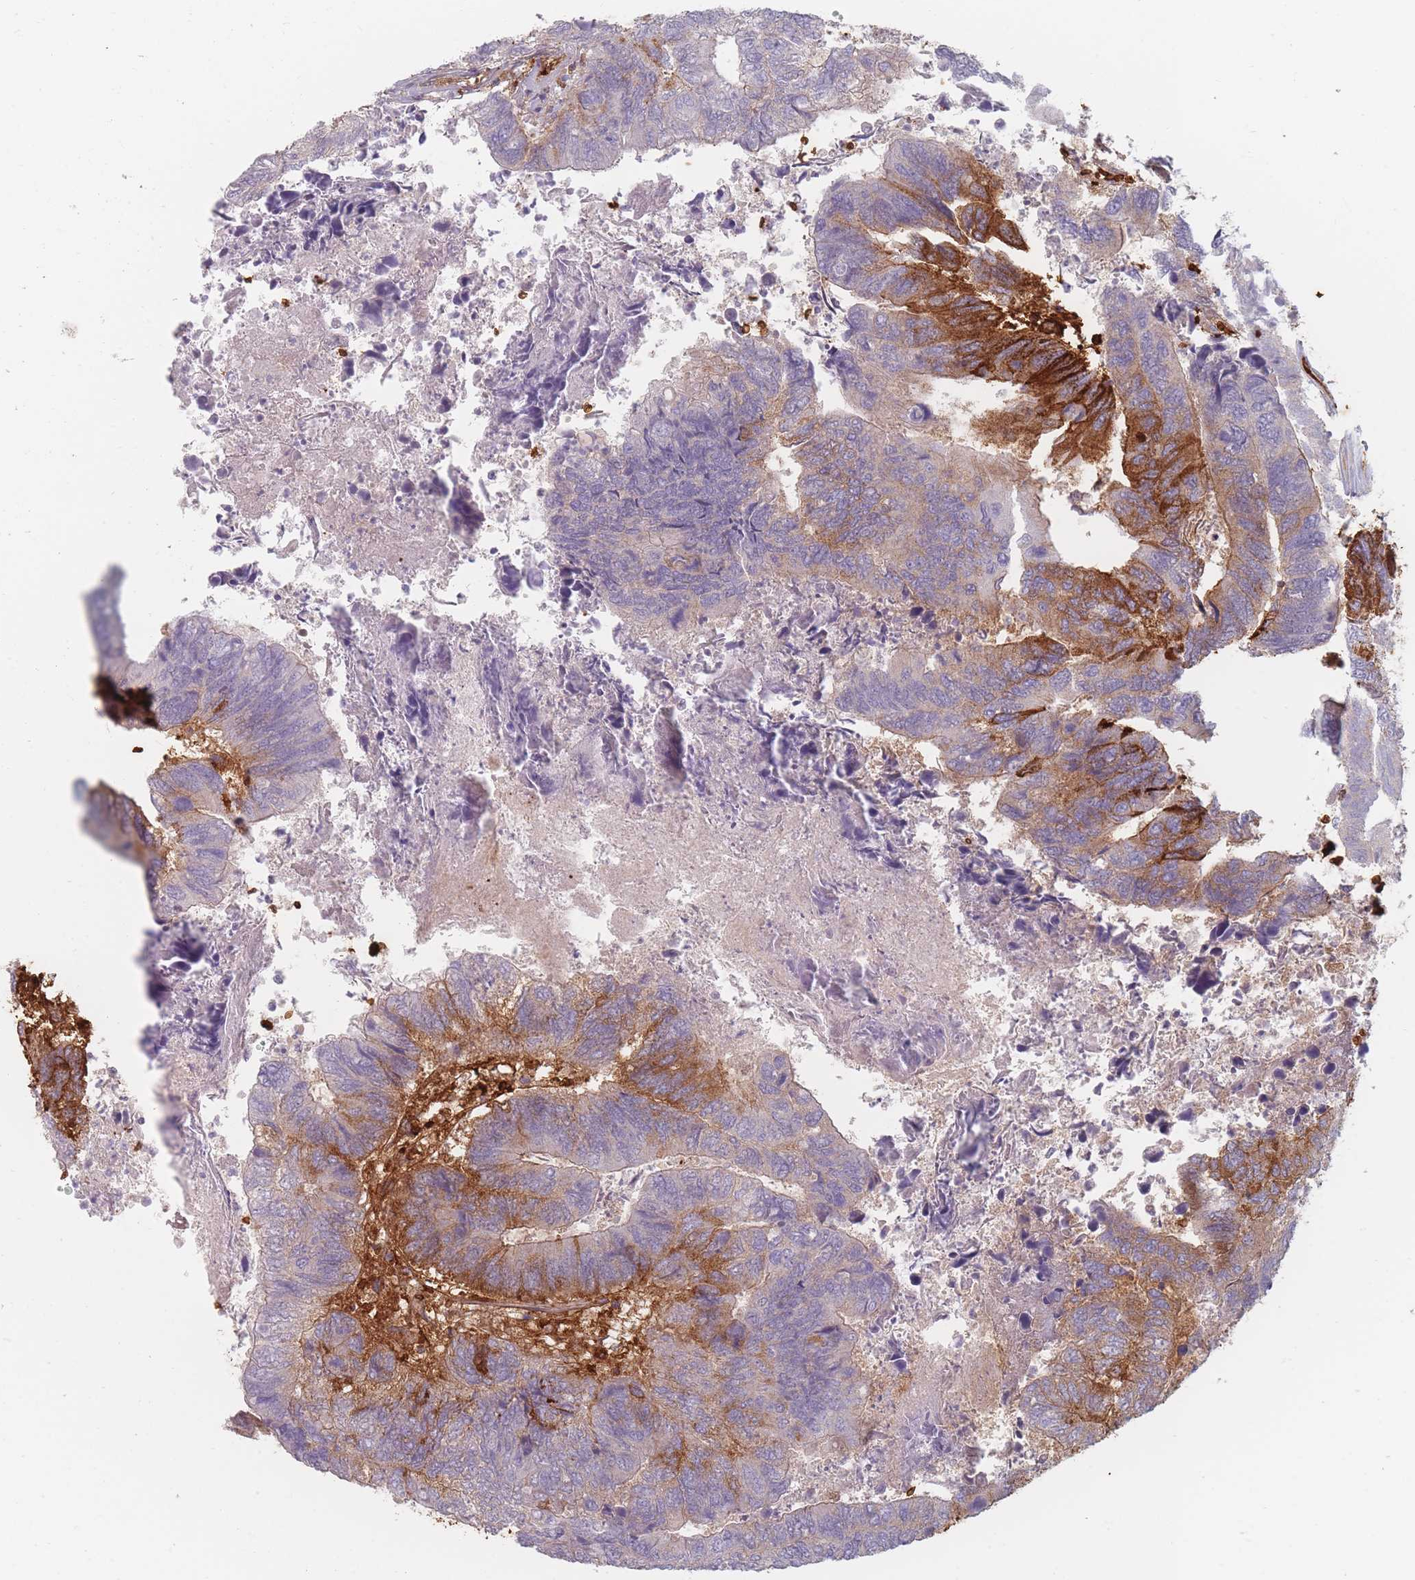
{"staining": {"intensity": "strong", "quantity": "<25%", "location": "cytoplasmic/membranous"}, "tissue": "colorectal cancer", "cell_type": "Tumor cells", "image_type": "cancer", "snomed": [{"axis": "morphology", "description": "Adenocarcinoma, NOS"}, {"axis": "topography", "description": "Colon"}], "caption": "Protein expression analysis of human colorectal adenocarcinoma reveals strong cytoplasmic/membranous expression in approximately <25% of tumor cells.", "gene": "SLC2A6", "patient": {"sex": "female", "age": 67}}